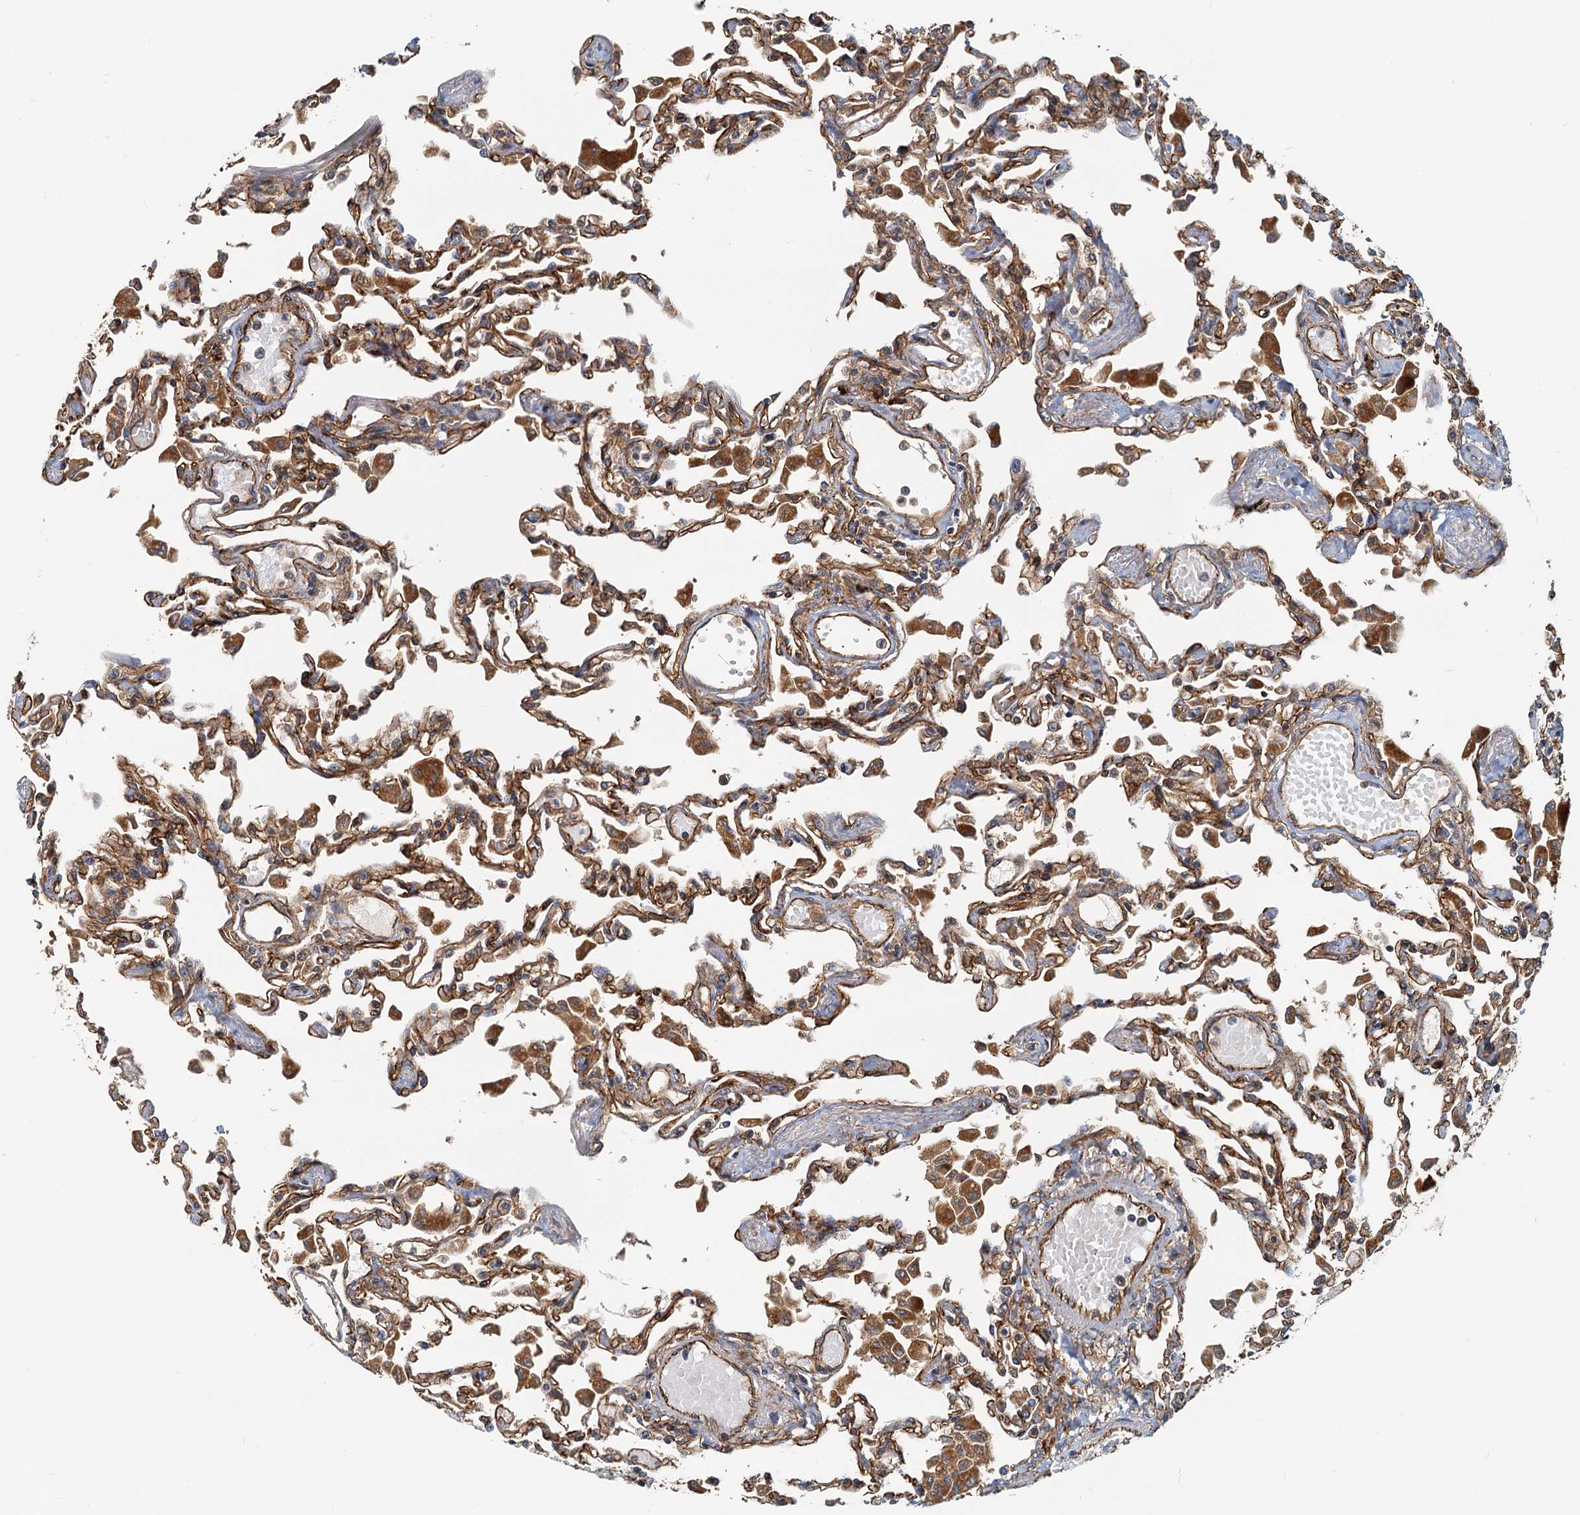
{"staining": {"intensity": "moderate", "quantity": ">75%", "location": "cytoplasmic/membranous"}, "tissue": "lung", "cell_type": "Alveolar cells", "image_type": "normal", "snomed": [{"axis": "morphology", "description": "Normal tissue, NOS"}, {"axis": "topography", "description": "Bronchus"}, {"axis": "topography", "description": "Lung"}], "caption": "DAB (3,3'-diaminobenzidine) immunohistochemical staining of unremarkable human lung exhibits moderate cytoplasmic/membranous protein positivity in approximately >75% of alveolar cells. Nuclei are stained in blue.", "gene": "NIPAL3", "patient": {"sex": "female", "age": 49}}